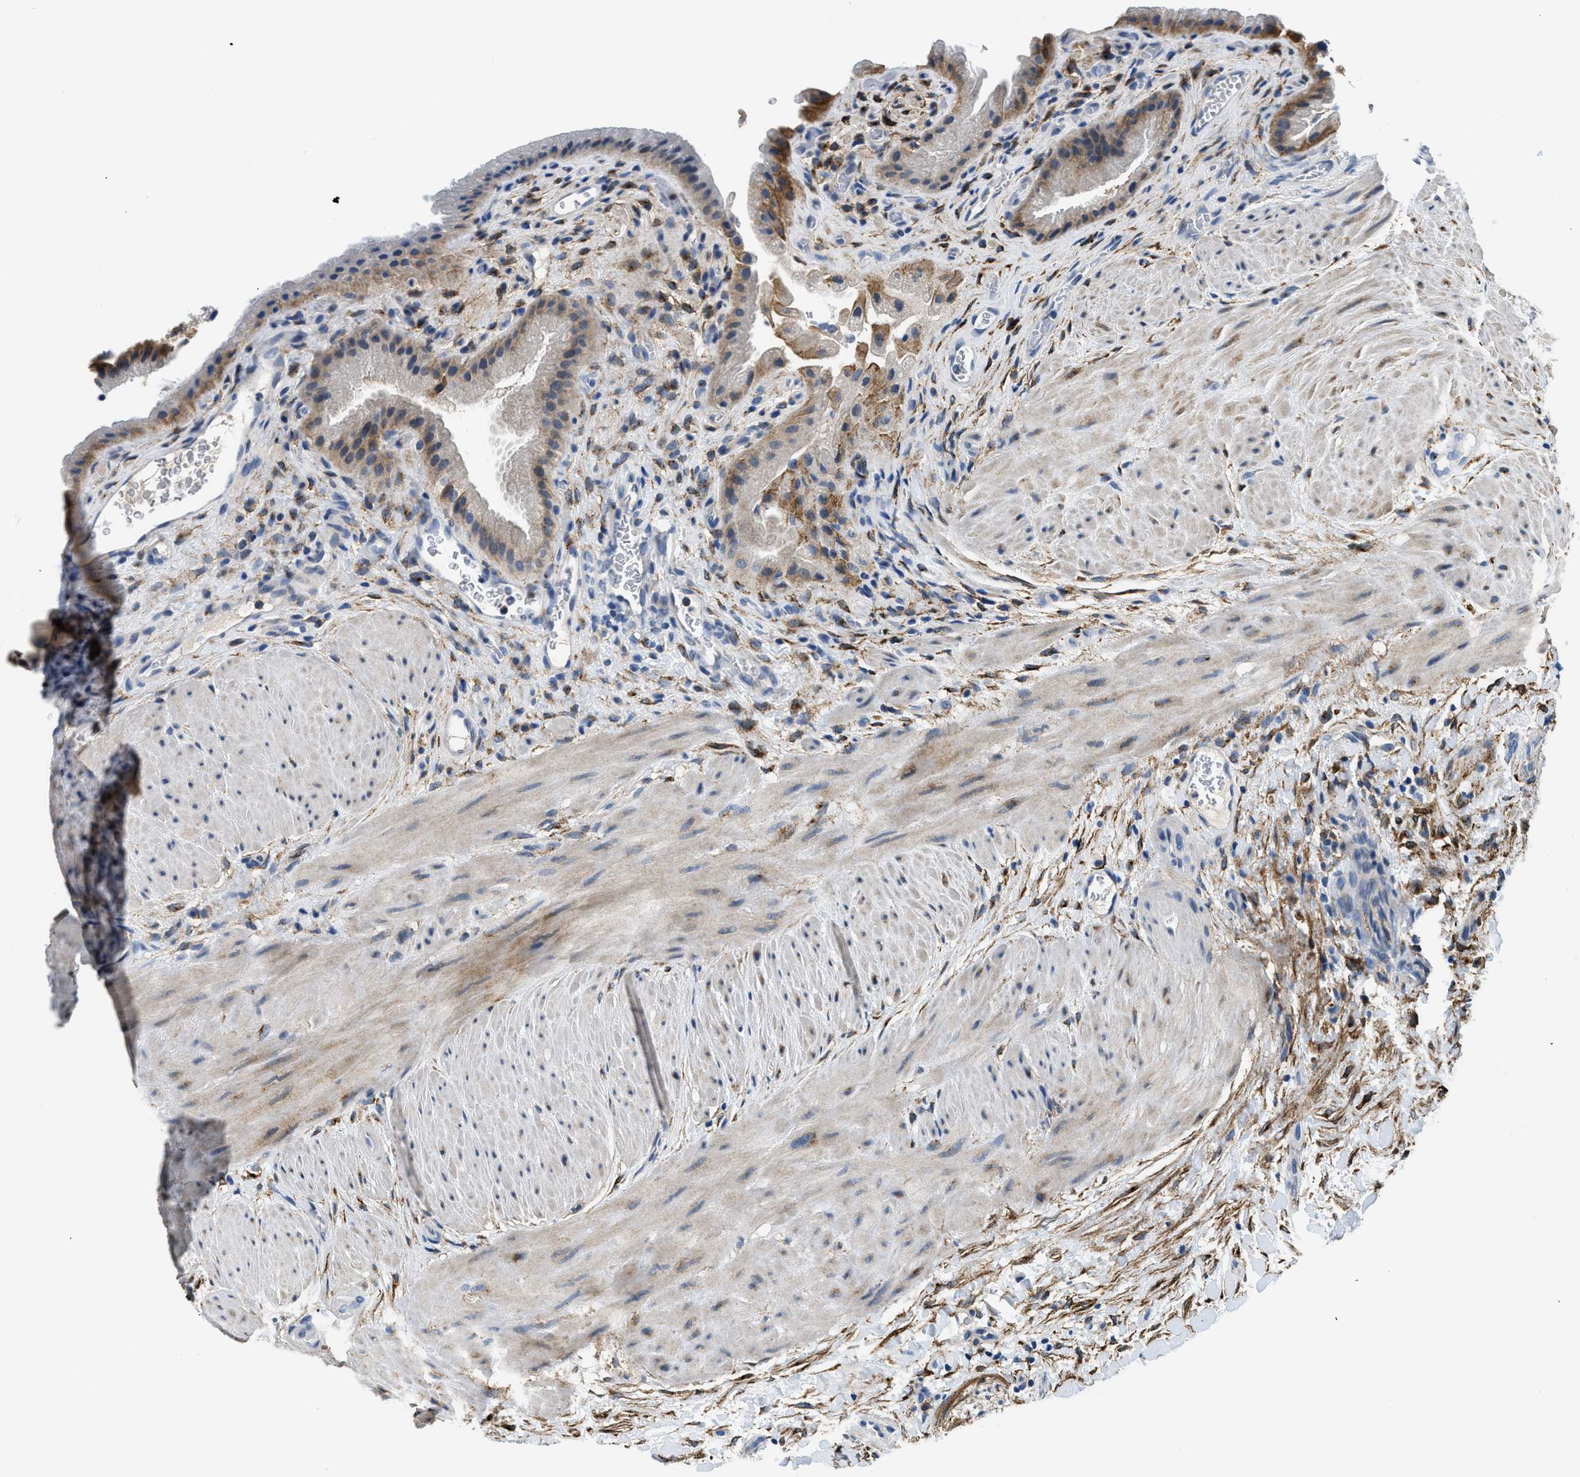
{"staining": {"intensity": "moderate", "quantity": "25%-75%", "location": "cytoplasmic/membranous"}, "tissue": "gallbladder", "cell_type": "Glandular cells", "image_type": "normal", "snomed": [{"axis": "morphology", "description": "Normal tissue, NOS"}, {"axis": "topography", "description": "Gallbladder"}], "caption": "DAB (3,3'-diaminobenzidine) immunohistochemical staining of benign human gallbladder displays moderate cytoplasmic/membranous protein expression in about 25%-75% of glandular cells.", "gene": "LRP1", "patient": {"sex": "male", "age": 49}}